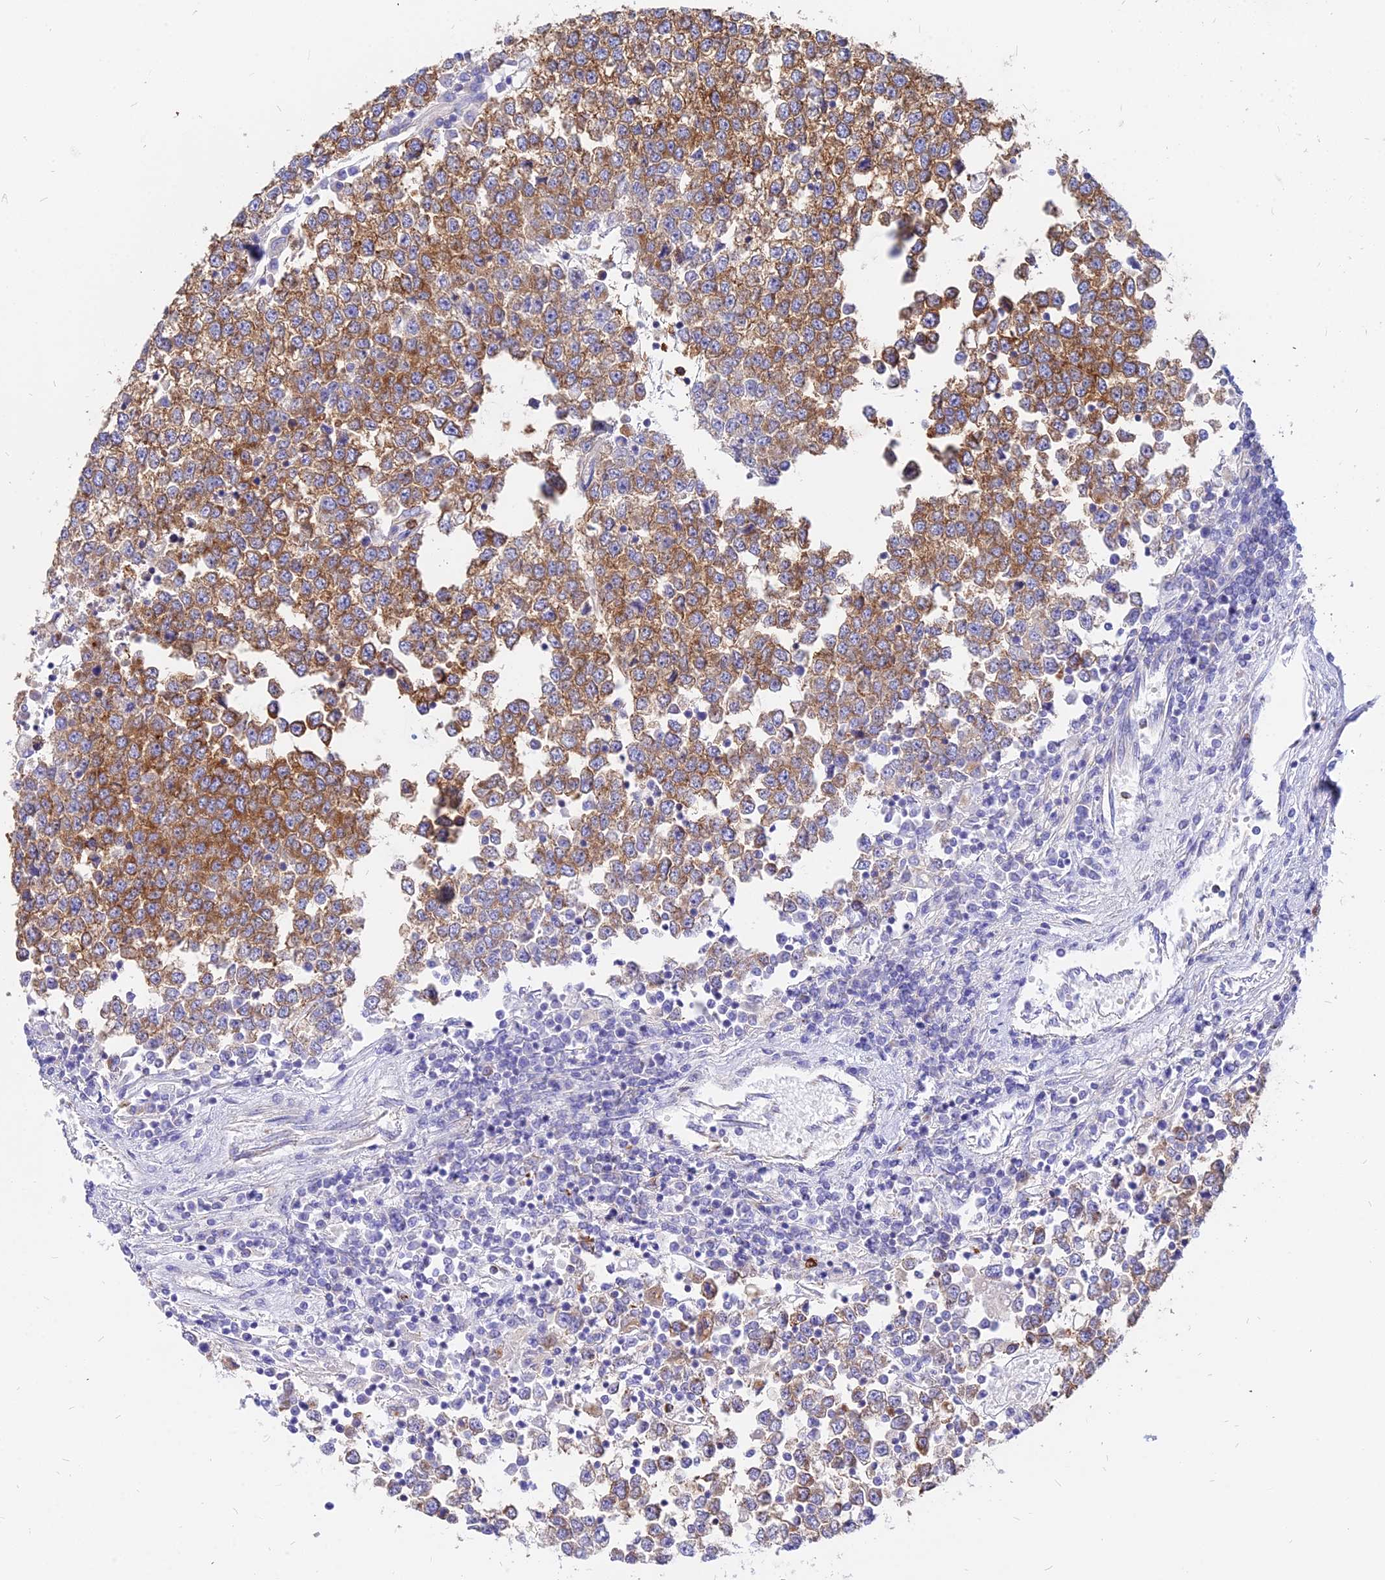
{"staining": {"intensity": "moderate", "quantity": ">75%", "location": "cytoplasmic/membranous"}, "tissue": "testis cancer", "cell_type": "Tumor cells", "image_type": "cancer", "snomed": [{"axis": "morphology", "description": "Seminoma, NOS"}, {"axis": "topography", "description": "Testis"}], "caption": "Protein expression analysis of seminoma (testis) shows moderate cytoplasmic/membranous staining in approximately >75% of tumor cells.", "gene": "AGTRAP", "patient": {"sex": "male", "age": 65}}